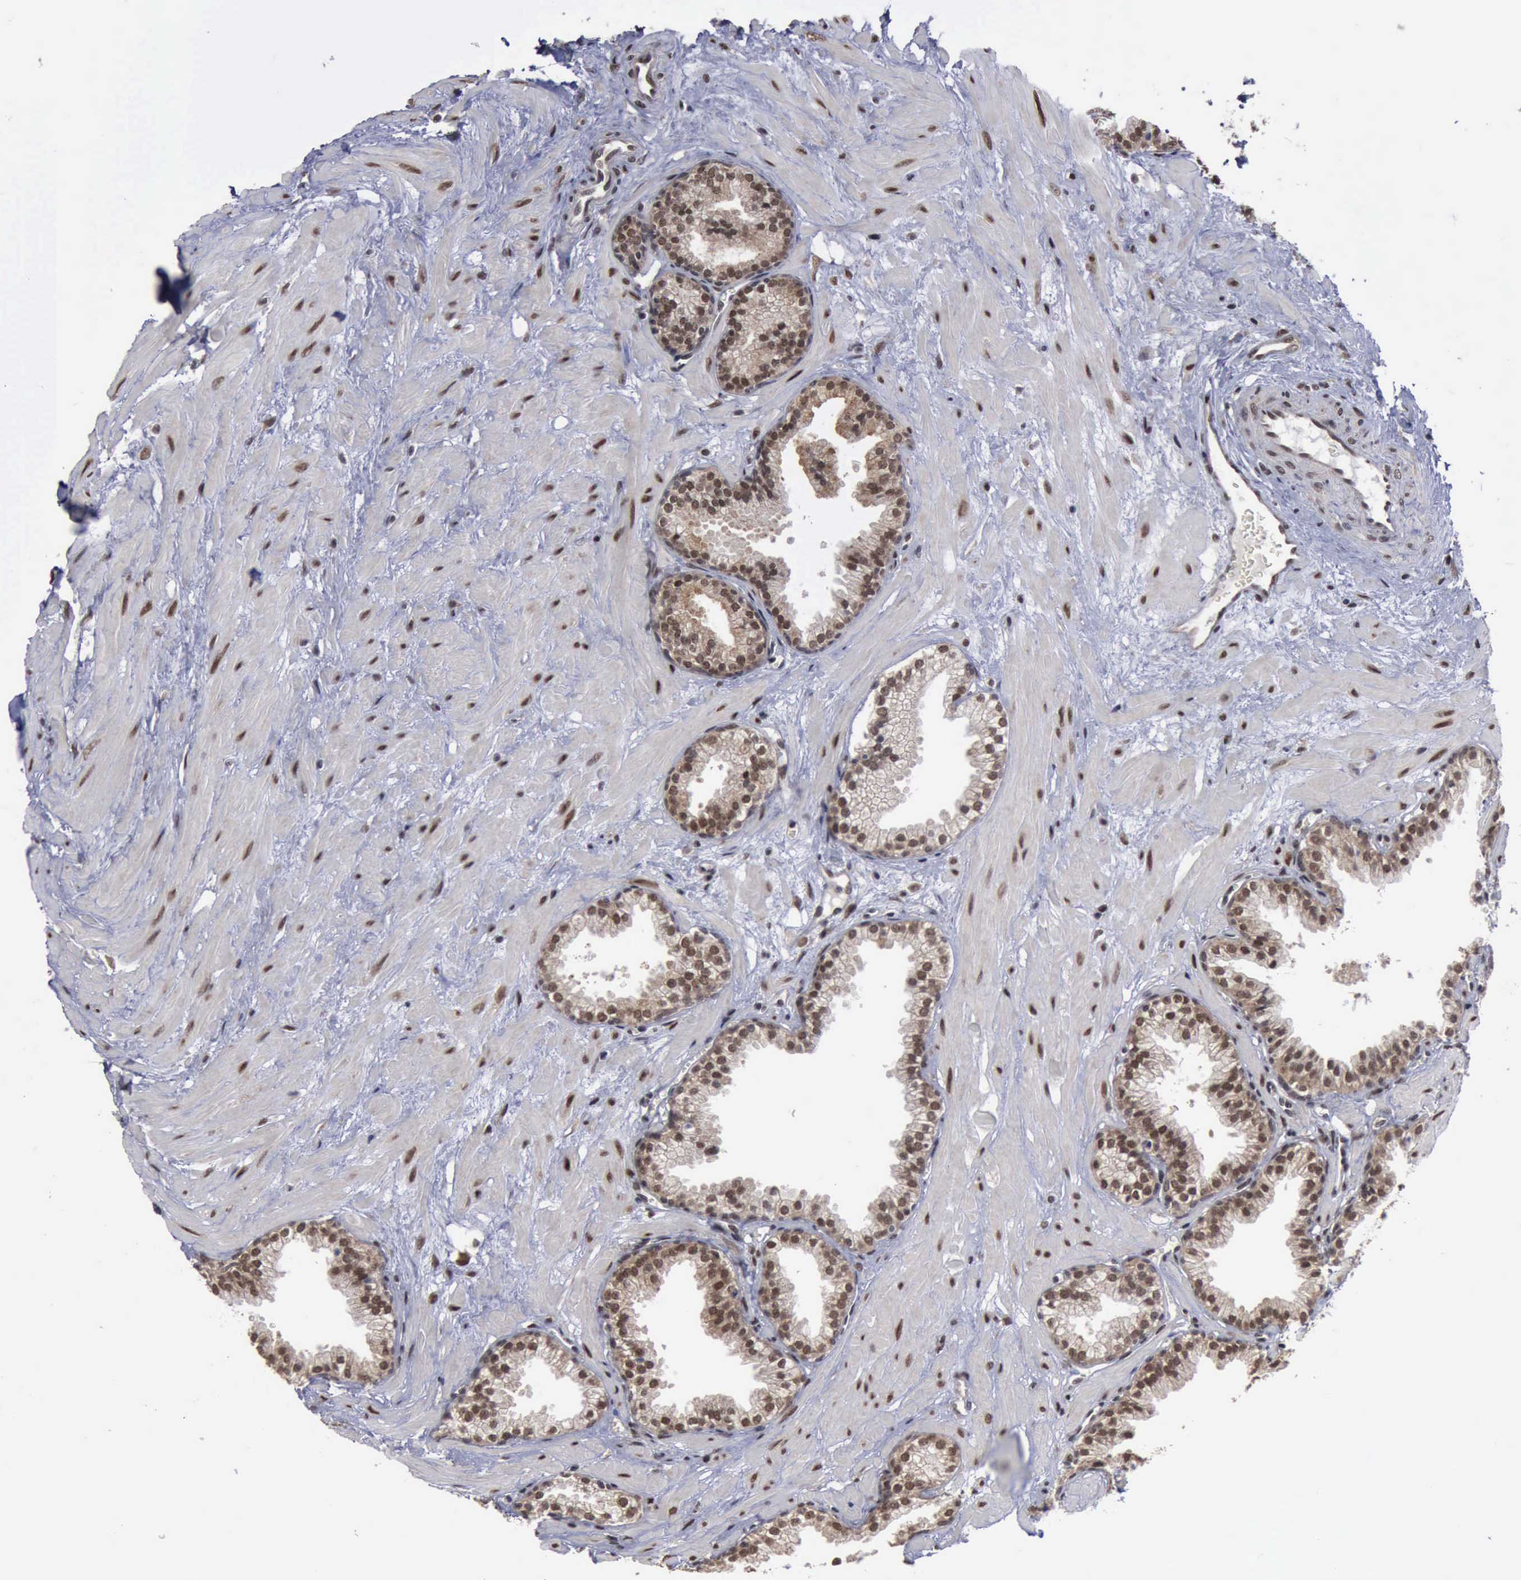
{"staining": {"intensity": "moderate", "quantity": ">75%", "location": "cytoplasmic/membranous,nuclear"}, "tissue": "prostate", "cell_type": "Glandular cells", "image_type": "normal", "snomed": [{"axis": "morphology", "description": "Normal tissue, NOS"}, {"axis": "topography", "description": "Prostate"}], "caption": "Immunohistochemical staining of normal human prostate demonstrates moderate cytoplasmic/membranous,nuclear protein positivity in approximately >75% of glandular cells.", "gene": "RTCB", "patient": {"sex": "male", "age": 64}}